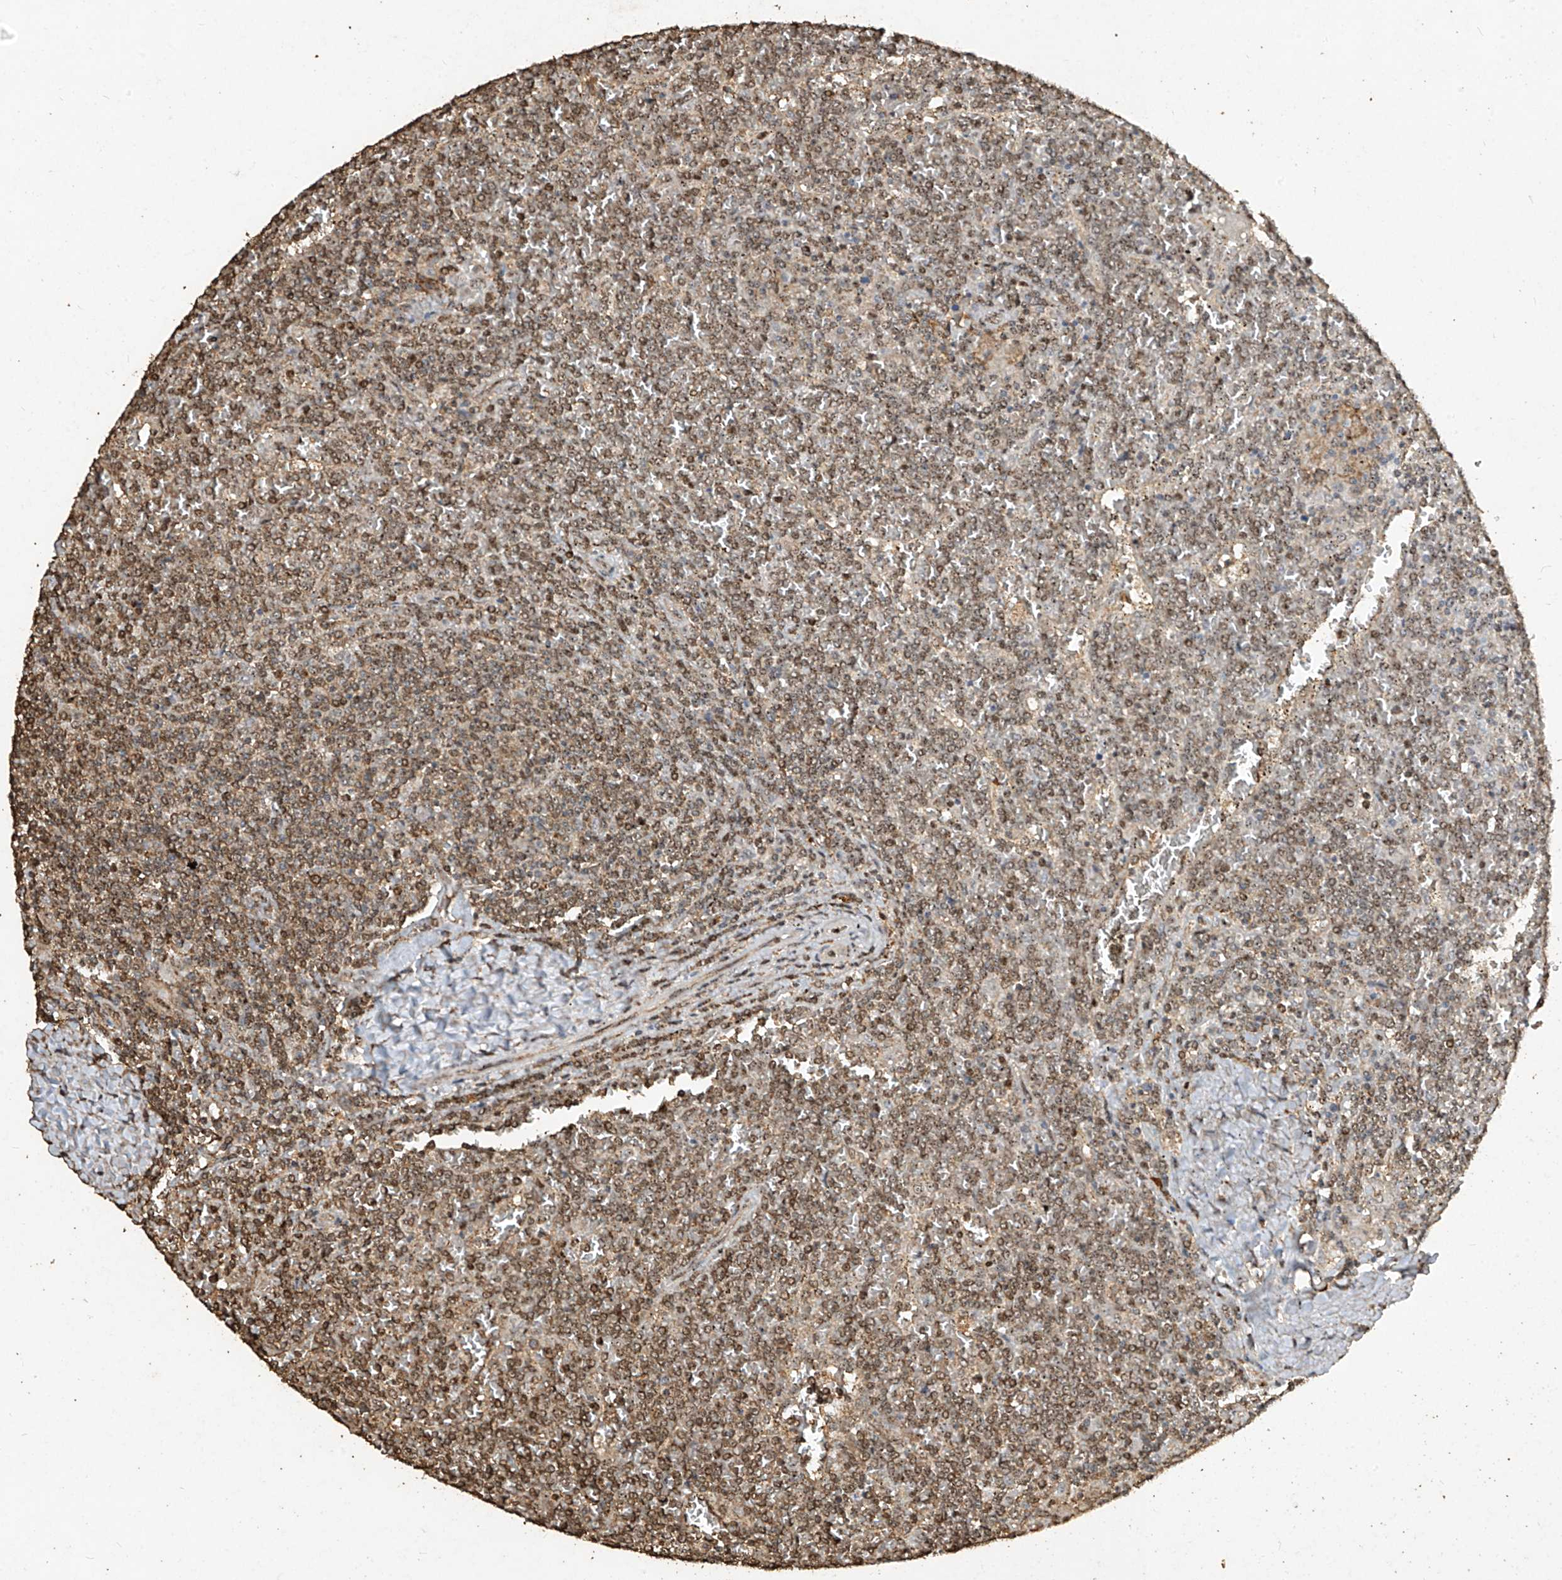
{"staining": {"intensity": "moderate", "quantity": "25%-75%", "location": "cytoplasmic/membranous"}, "tissue": "lymphoma", "cell_type": "Tumor cells", "image_type": "cancer", "snomed": [{"axis": "morphology", "description": "Malignant lymphoma, non-Hodgkin's type, Low grade"}, {"axis": "topography", "description": "Spleen"}], "caption": "DAB (3,3'-diaminobenzidine) immunohistochemical staining of human low-grade malignant lymphoma, non-Hodgkin's type shows moderate cytoplasmic/membranous protein positivity in about 25%-75% of tumor cells.", "gene": "ERBB3", "patient": {"sex": "female", "age": 19}}